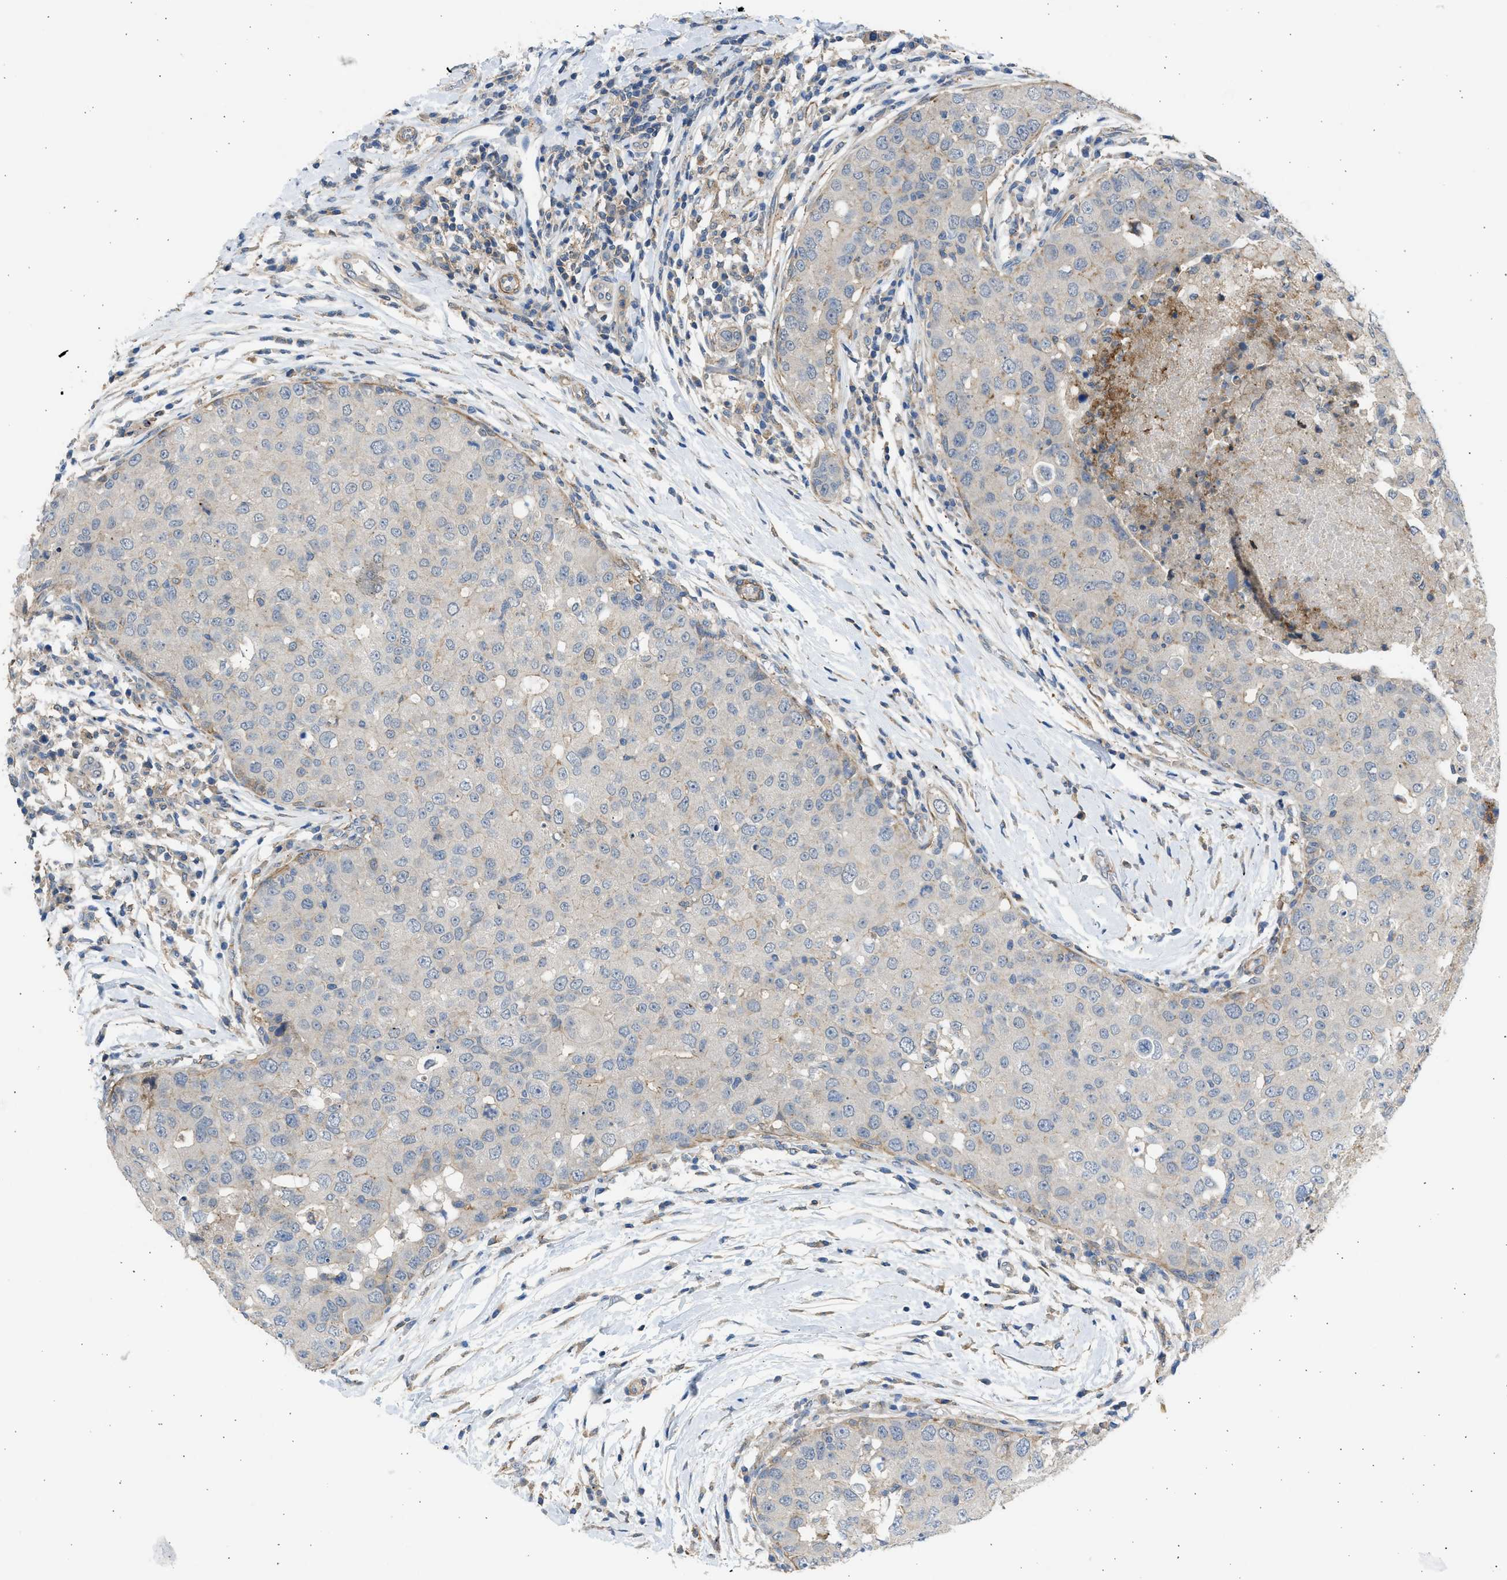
{"staining": {"intensity": "negative", "quantity": "none", "location": "none"}, "tissue": "breast cancer", "cell_type": "Tumor cells", "image_type": "cancer", "snomed": [{"axis": "morphology", "description": "Duct carcinoma"}, {"axis": "topography", "description": "Breast"}], "caption": "Tumor cells are negative for protein expression in human intraductal carcinoma (breast).", "gene": "PCNX3", "patient": {"sex": "female", "age": 27}}